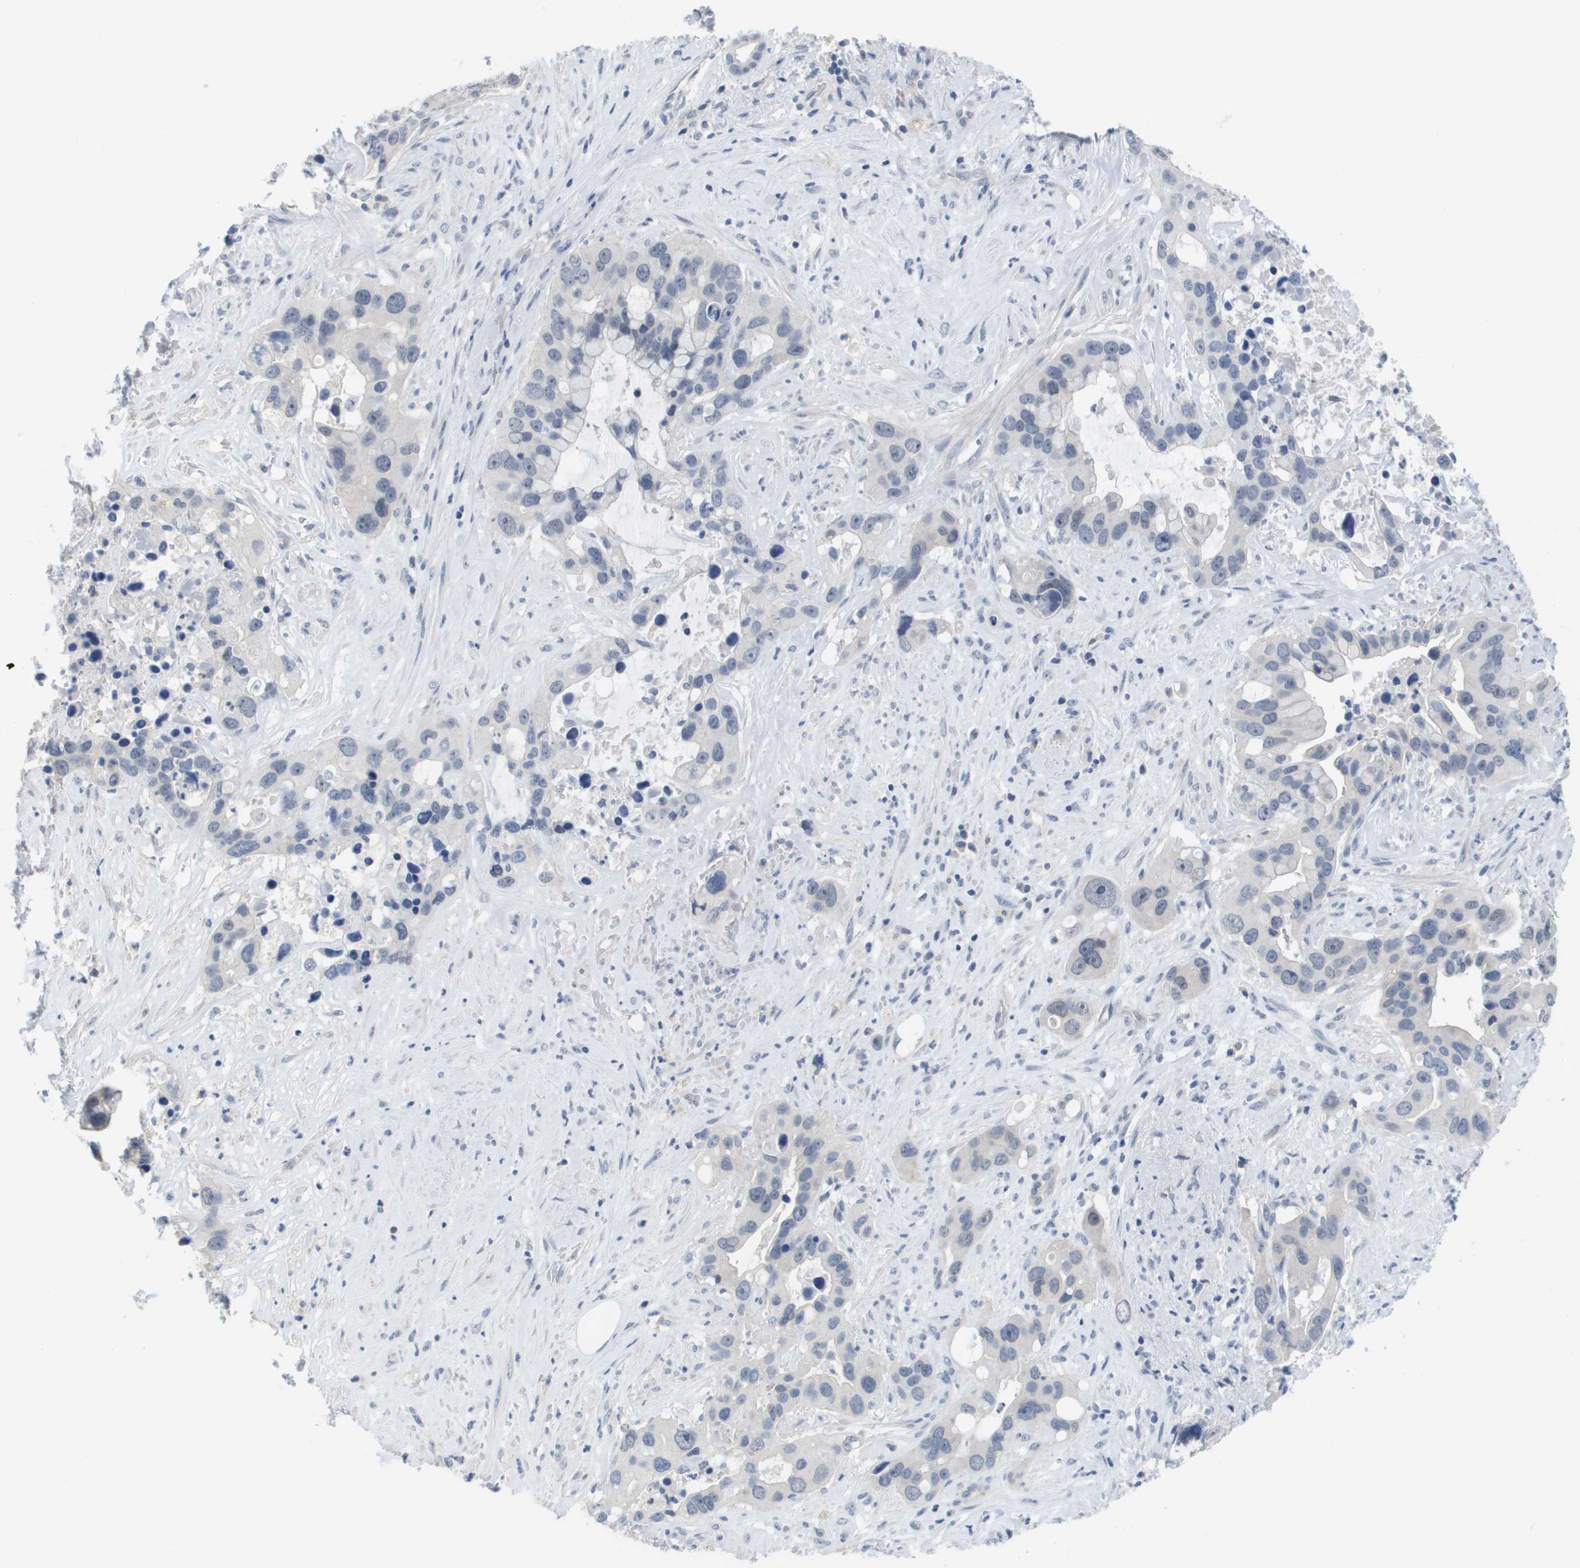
{"staining": {"intensity": "negative", "quantity": "none", "location": "none"}, "tissue": "liver cancer", "cell_type": "Tumor cells", "image_type": "cancer", "snomed": [{"axis": "morphology", "description": "Cholangiocarcinoma"}, {"axis": "topography", "description": "Liver"}], "caption": "IHC of human cholangiocarcinoma (liver) reveals no positivity in tumor cells.", "gene": "PDE4A", "patient": {"sex": "female", "age": 65}}